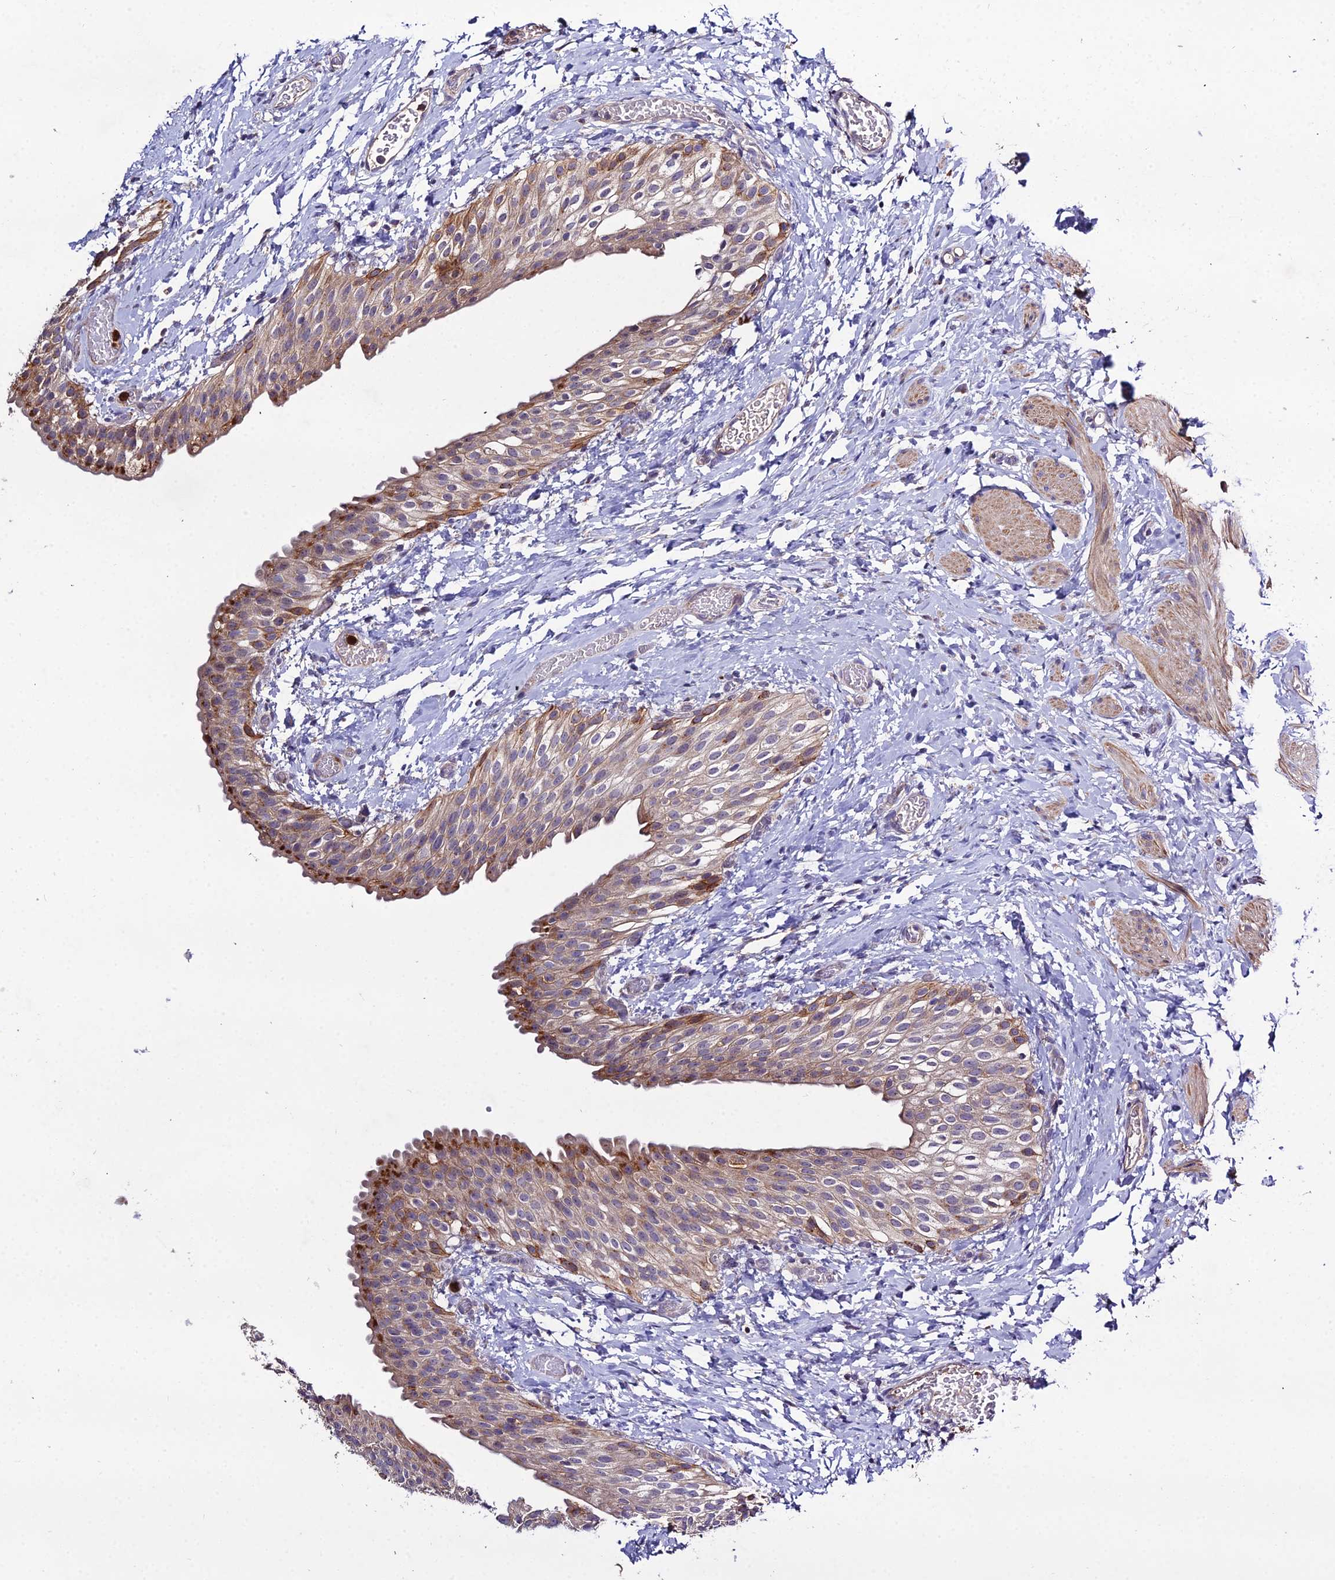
{"staining": {"intensity": "moderate", "quantity": "25%-75%", "location": "cytoplasmic/membranous"}, "tissue": "urinary bladder", "cell_type": "Urothelial cells", "image_type": "normal", "snomed": [{"axis": "morphology", "description": "Normal tissue, NOS"}, {"axis": "topography", "description": "Urinary bladder"}], "caption": "Immunohistochemistry (IHC) of normal urinary bladder displays medium levels of moderate cytoplasmic/membranous positivity in about 25%-75% of urothelial cells. (brown staining indicates protein expression, while blue staining denotes nuclei).", "gene": "EID2", "patient": {"sex": "male", "age": 1}}